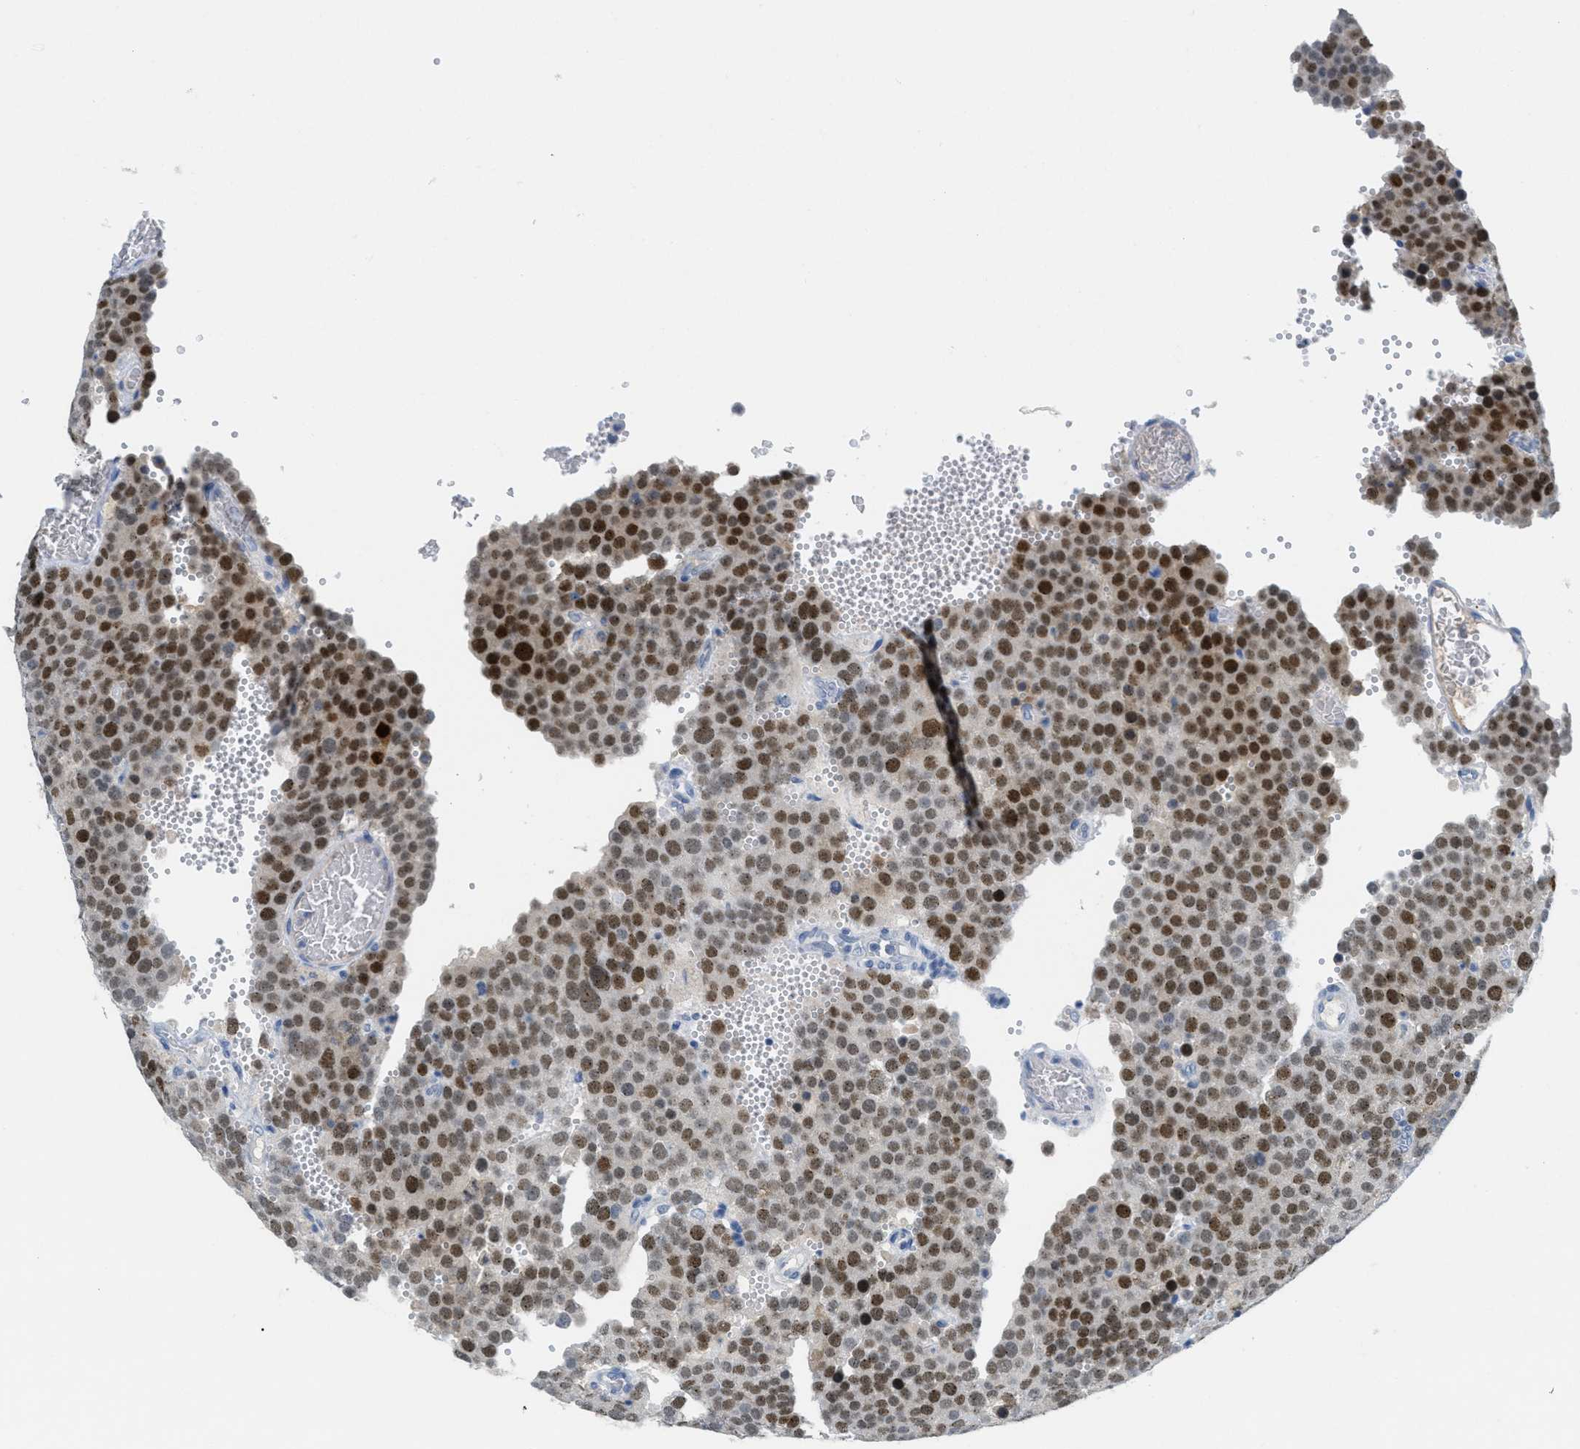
{"staining": {"intensity": "strong", "quantity": ">75%", "location": "nuclear"}, "tissue": "testis cancer", "cell_type": "Tumor cells", "image_type": "cancer", "snomed": [{"axis": "morphology", "description": "Normal tissue, NOS"}, {"axis": "morphology", "description": "Seminoma, NOS"}, {"axis": "topography", "description": "Testis"}], "caption": "Testis seminoma stained with a protein marker shows strong staining in tumor cells.", "gene": "HSF2", "patient": {"sex": "male", "age": 71}}